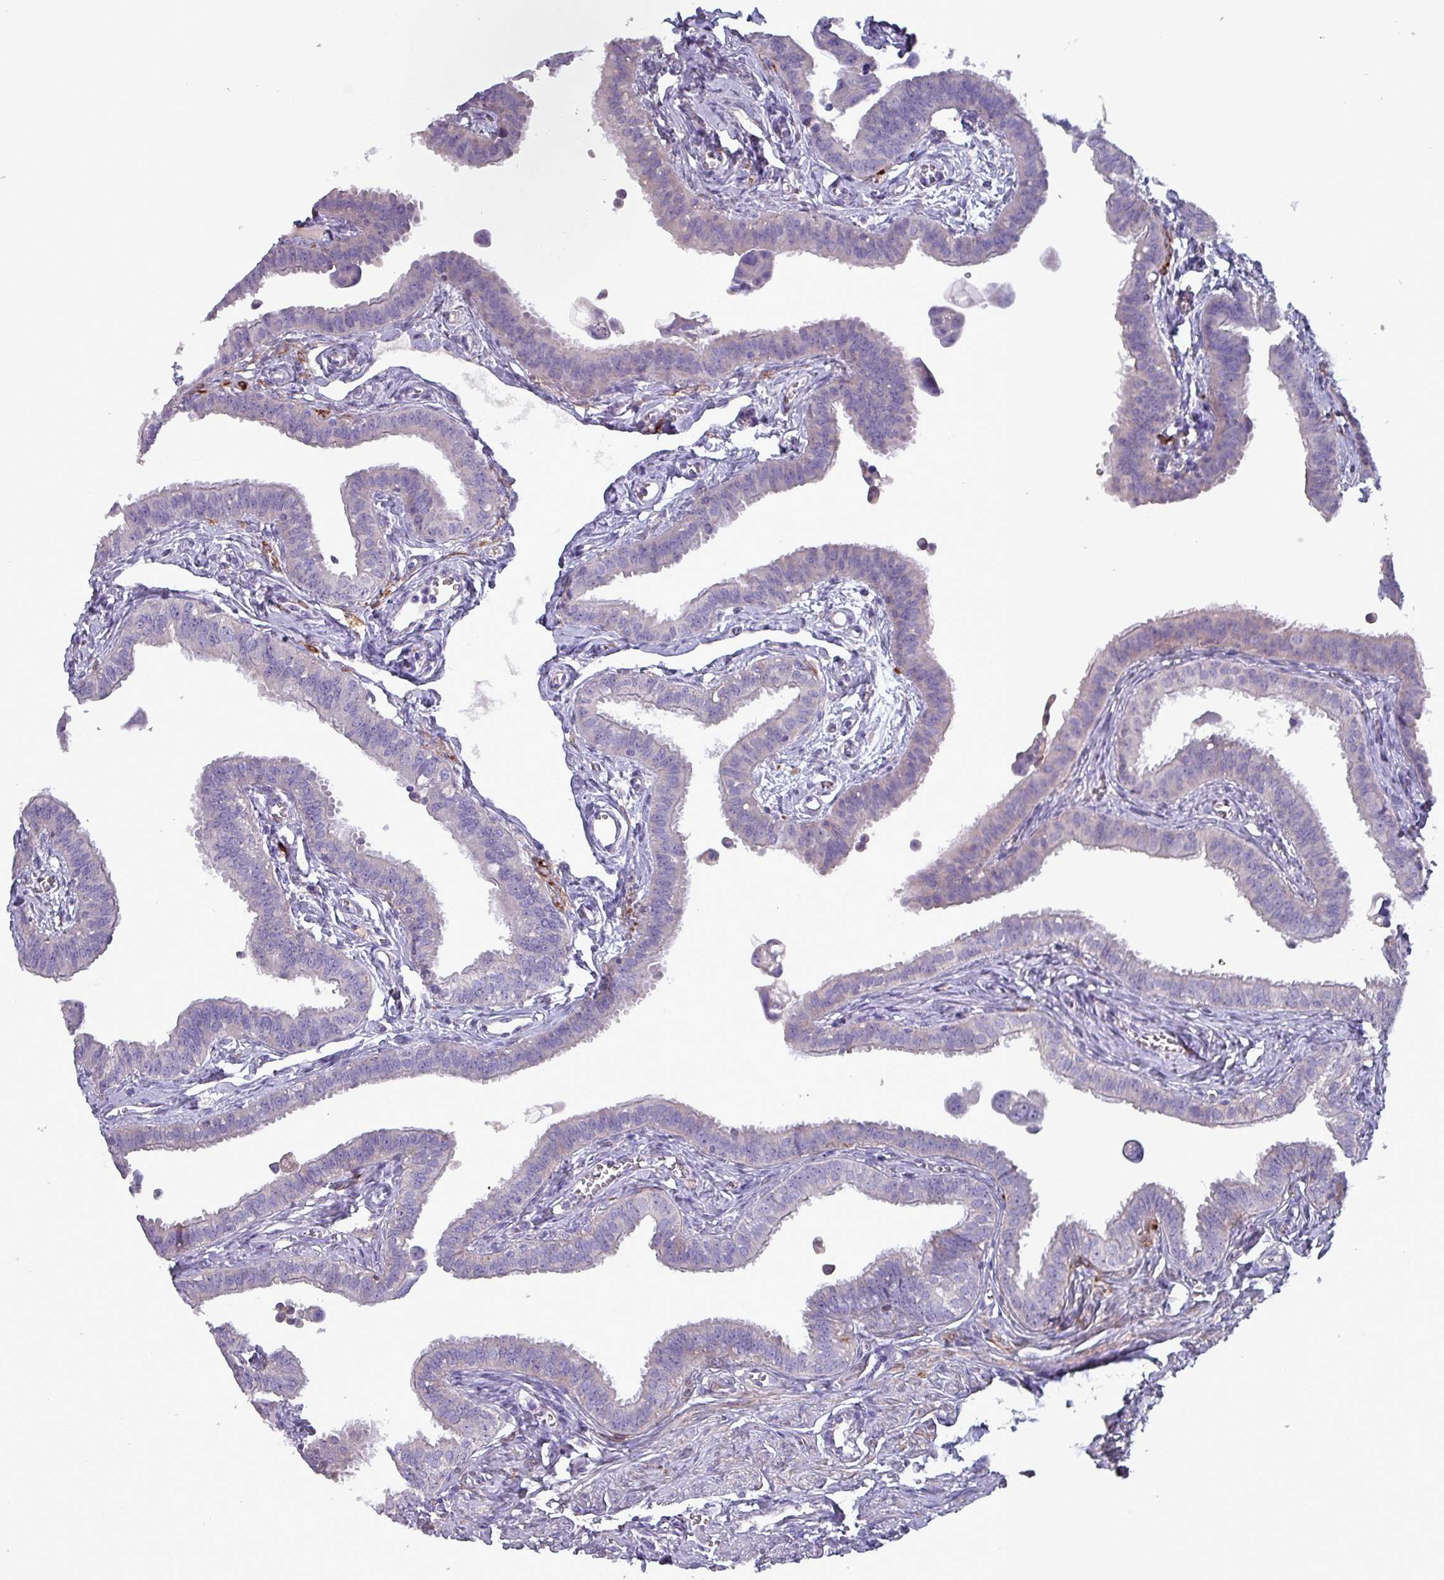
{"staining": {"intensity": "negative", "quantity": "none", "location": "none"}, "tissue": "fallopian tube", "cell_type": "Glandular cells", "image_type": "normal", "snomed": [{"axis": "morphology", "description": "Normal tissue, NOS"}, {"axis": "morphology", "description": "Carcinoma, NOS"}, {"axis": "topography", "description": "Fallopian tube"}, {"axis": "topography", "description": "Ovary"}], "caption": "Benign fallopian tube was stained to show a protein in brown. There is no significant expression in glandular cells.", "gene": "HSD3B7", "patient": {"sex": "female", "age": 59}}